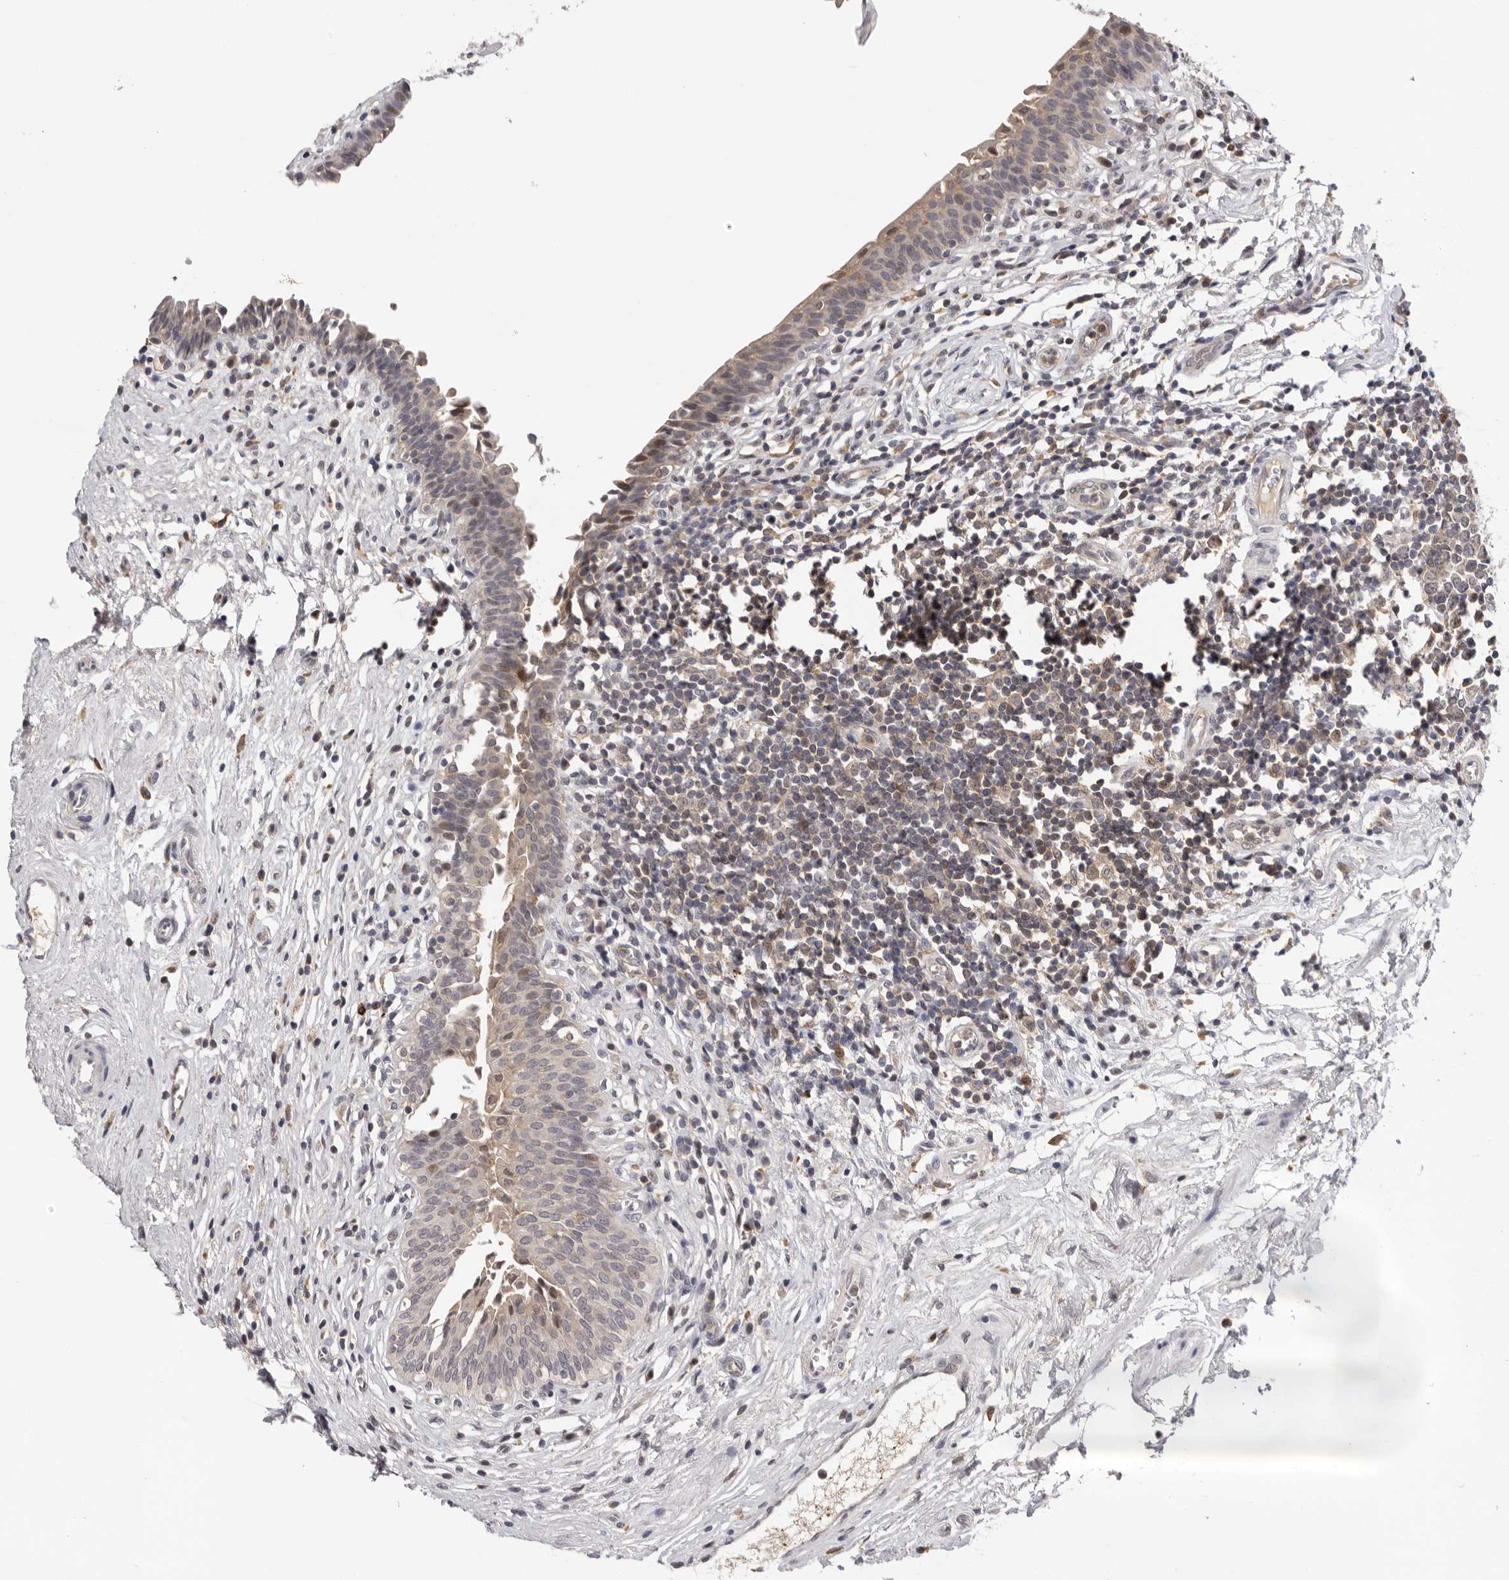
{"staining": {"intensity": "moderate", "quantity": "<25%", "location": "nuclear"}, "tissue": "urinary bladder", "cell_type": "Urothelial cells", "image_type": "normal", "snomed": [{"axis": "morphology", "description": "Normal tissue, NOS"}, {"axis": "topography", "description": "Urinary bladder"}], "caption": "An immunohistochemistry micrograph of unremarkable tissue is shown. Protein staining in brown highlights moderate nuclear positivity in urinary bladder within urothelial cells.", "gene": "KIF2B", "patient": {"sex": "male", "age": 83}}